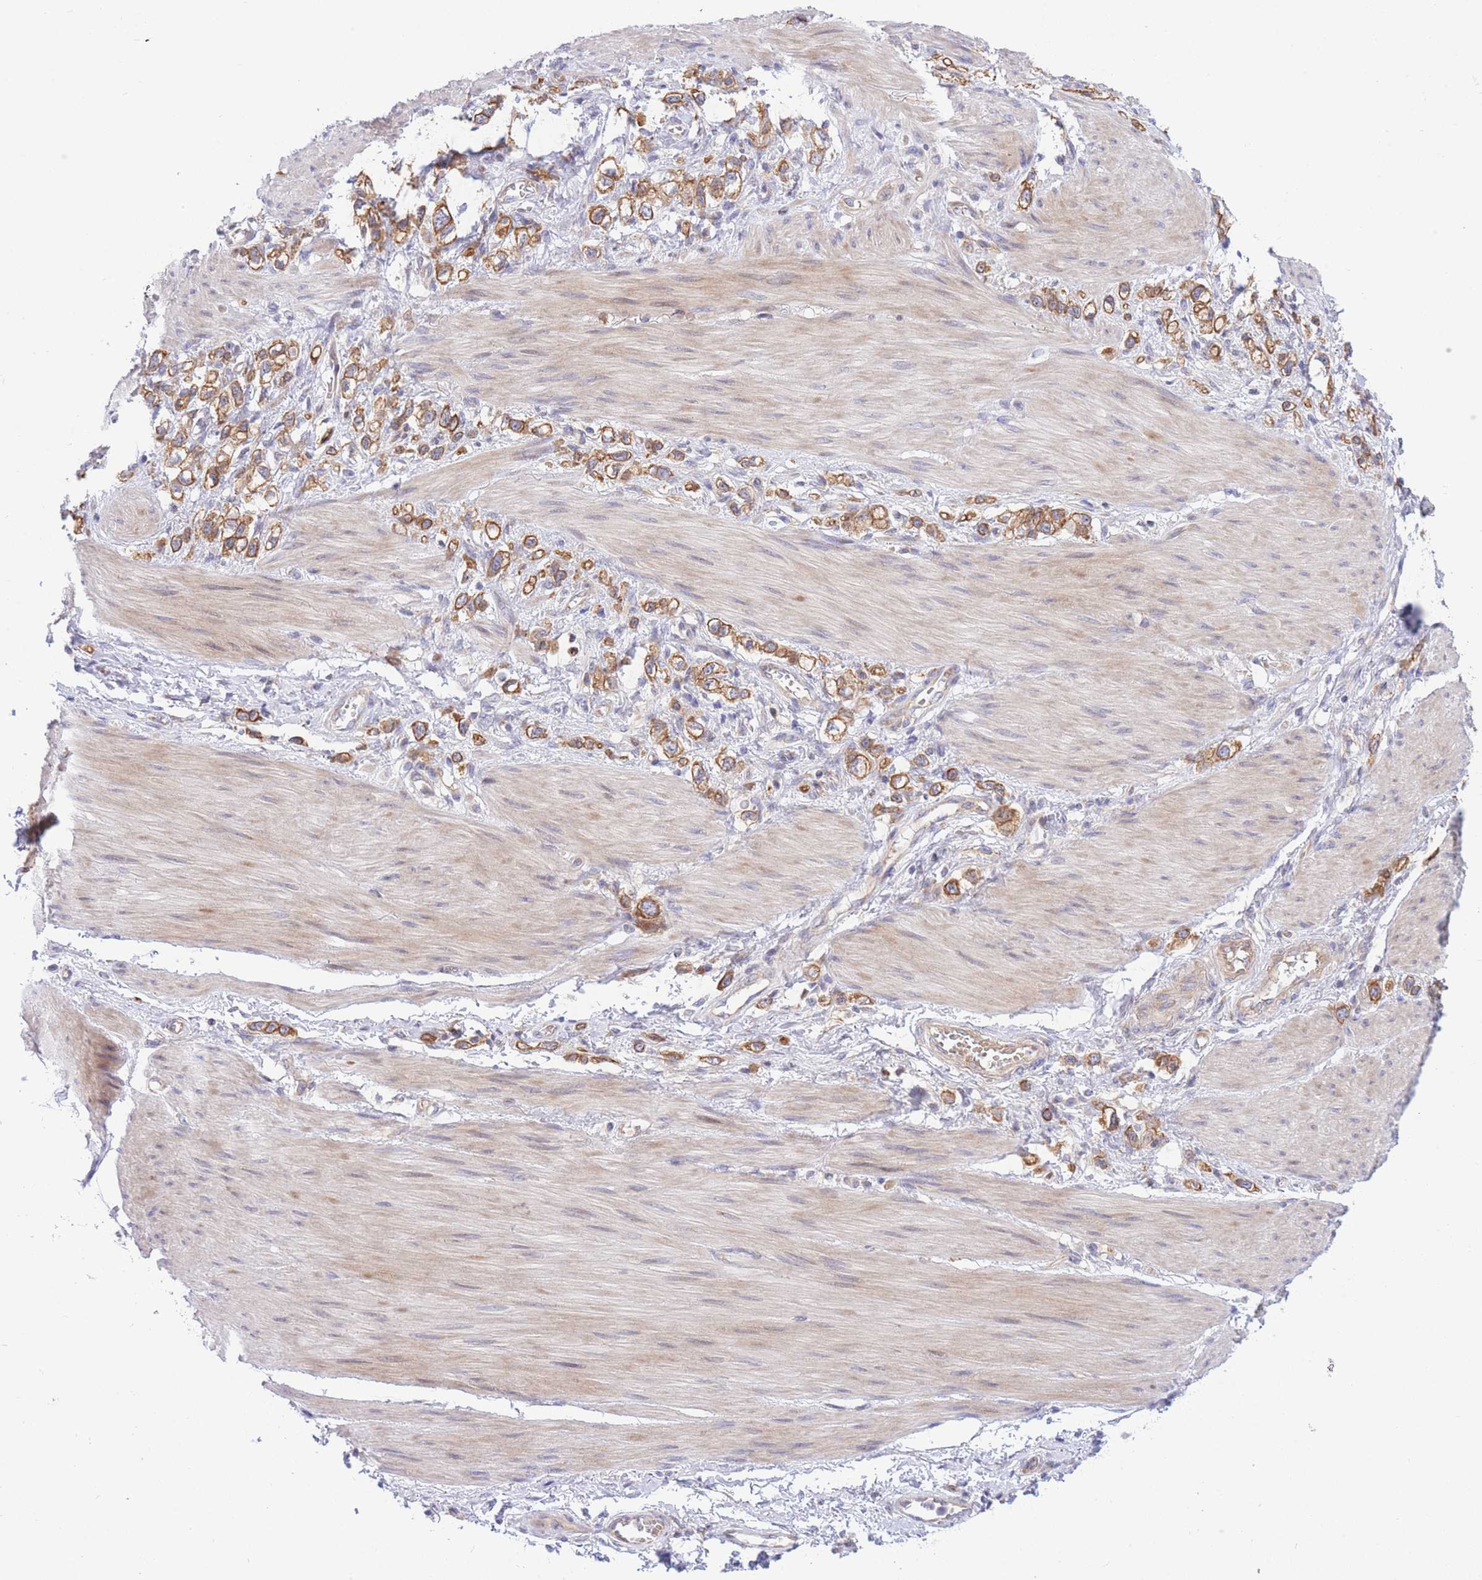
{"staining": {"intensity": "moderate", "quantity": ">75%", "location": "cytoplasmic/membranous"}, "tissue": "stomach cancer", "cell_type": "Tumor cells", "image_type": "cancer", "snomed": [{"axis": "morphology", "description": "Adenocarcinoma, NOS"}, {"axis": "topography", "description": "Stomach"}], "caption": "High-magnification brightfield microscopy of stomach cancer stained with DAB (3,3'-diaminobenzidine) (brown) and counterstained with hematoxylin (blue). tumor cells exhibit moderate cytoplasmic/membranous expression is identified in approximately>75% of cells. (DAB (3,3'-diaminobenzidine) = brown stain, brightfield microscopy at high magnification).", "gene": "EIF2B2", "patient": {"sex": "female", "age": 65}}